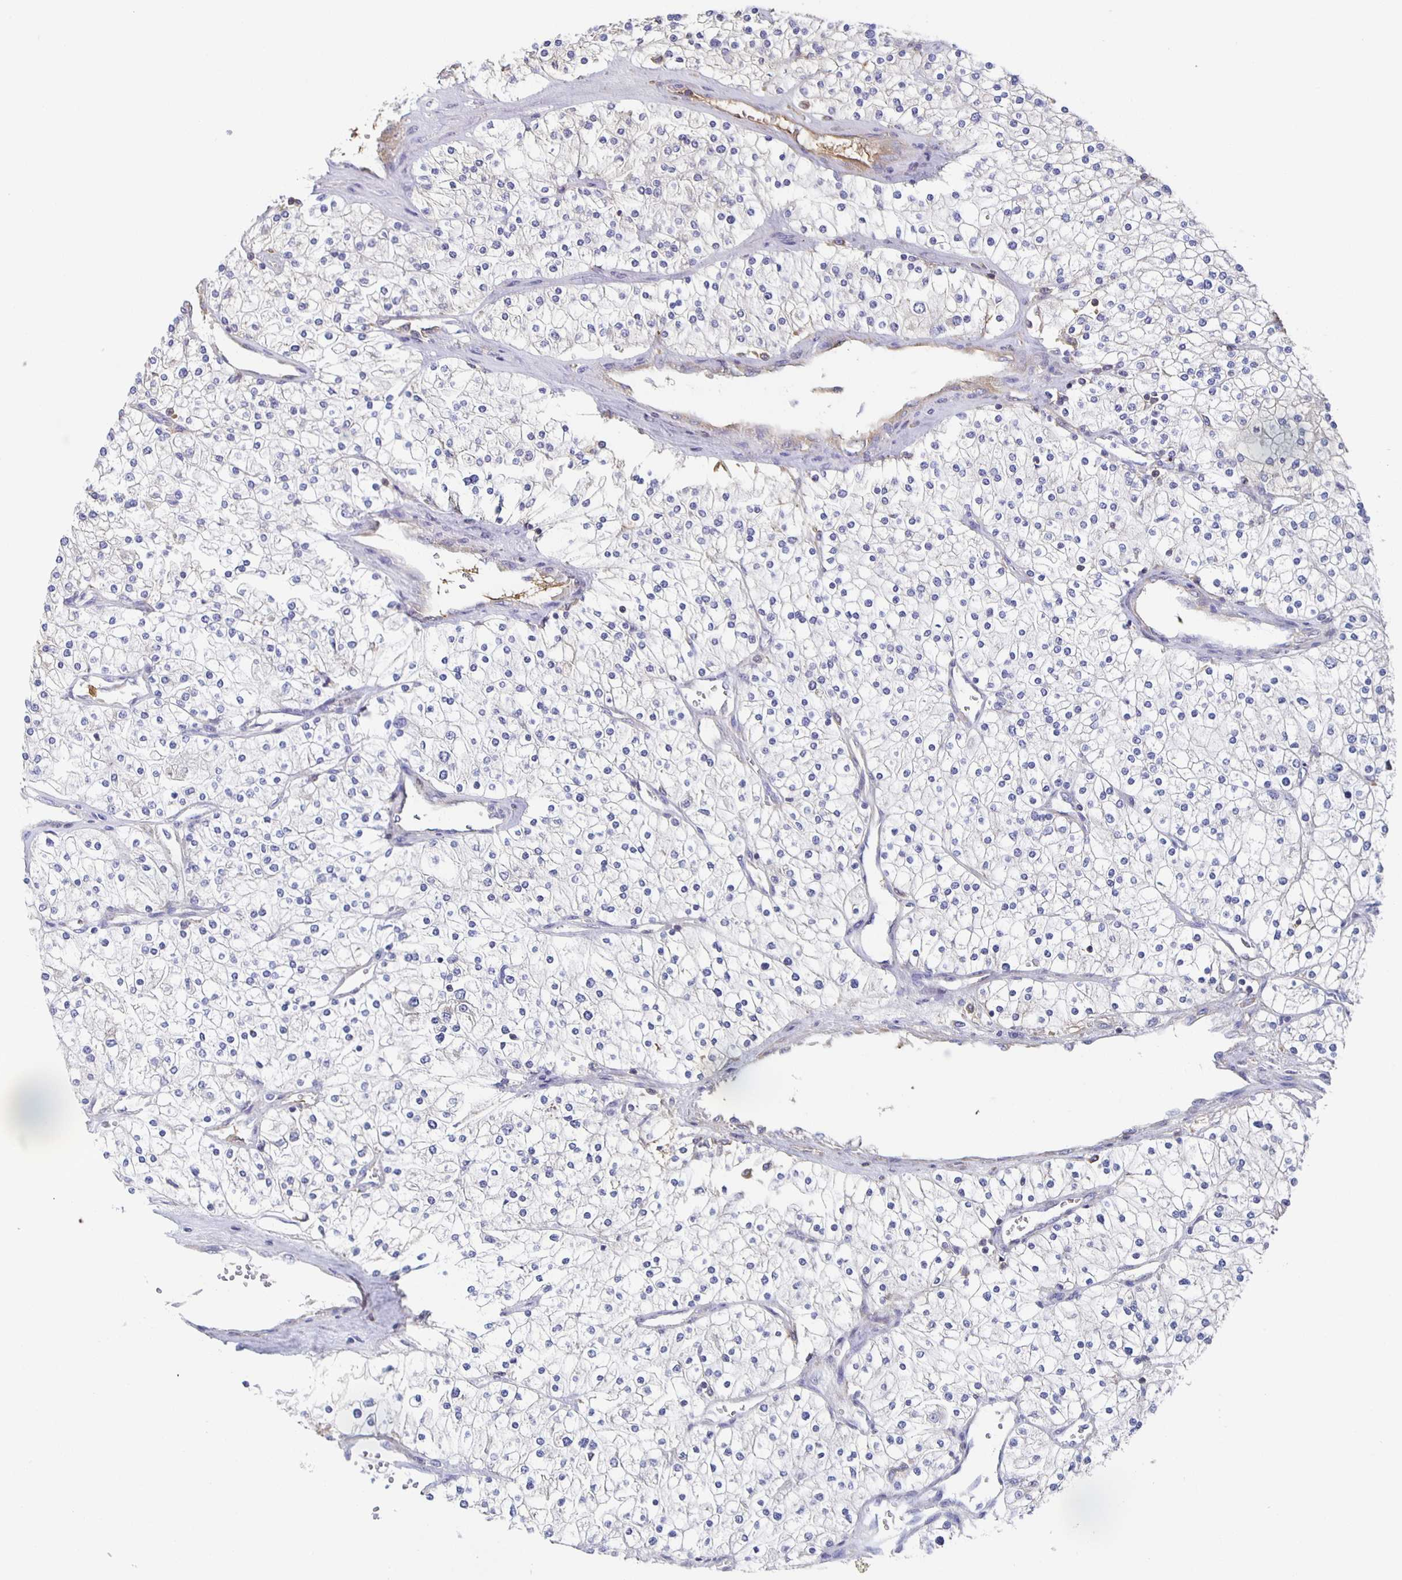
{"staining": {"intensity": "negative", "quantity": "none", "location": "none"}, "tissue": "renal cancer", "cell_type": "Tumor cells", "image_type": "cancer", "snomed": [{"axis": "morphology", "description": "Adenocarcinoma, NOS"}, {"axis": "topography", "description": "Kidney"}], "caption": "Immunohistochemistry photomicrograph of neoplastic tissue: human adenocarcinoma (renal) stained with DAB (3,3'-diaminobenzidine) demonstrates no significant protein positivity in tumor cells.", "gene": "FGA", "patient": {"sex": "male", "age": 80}}